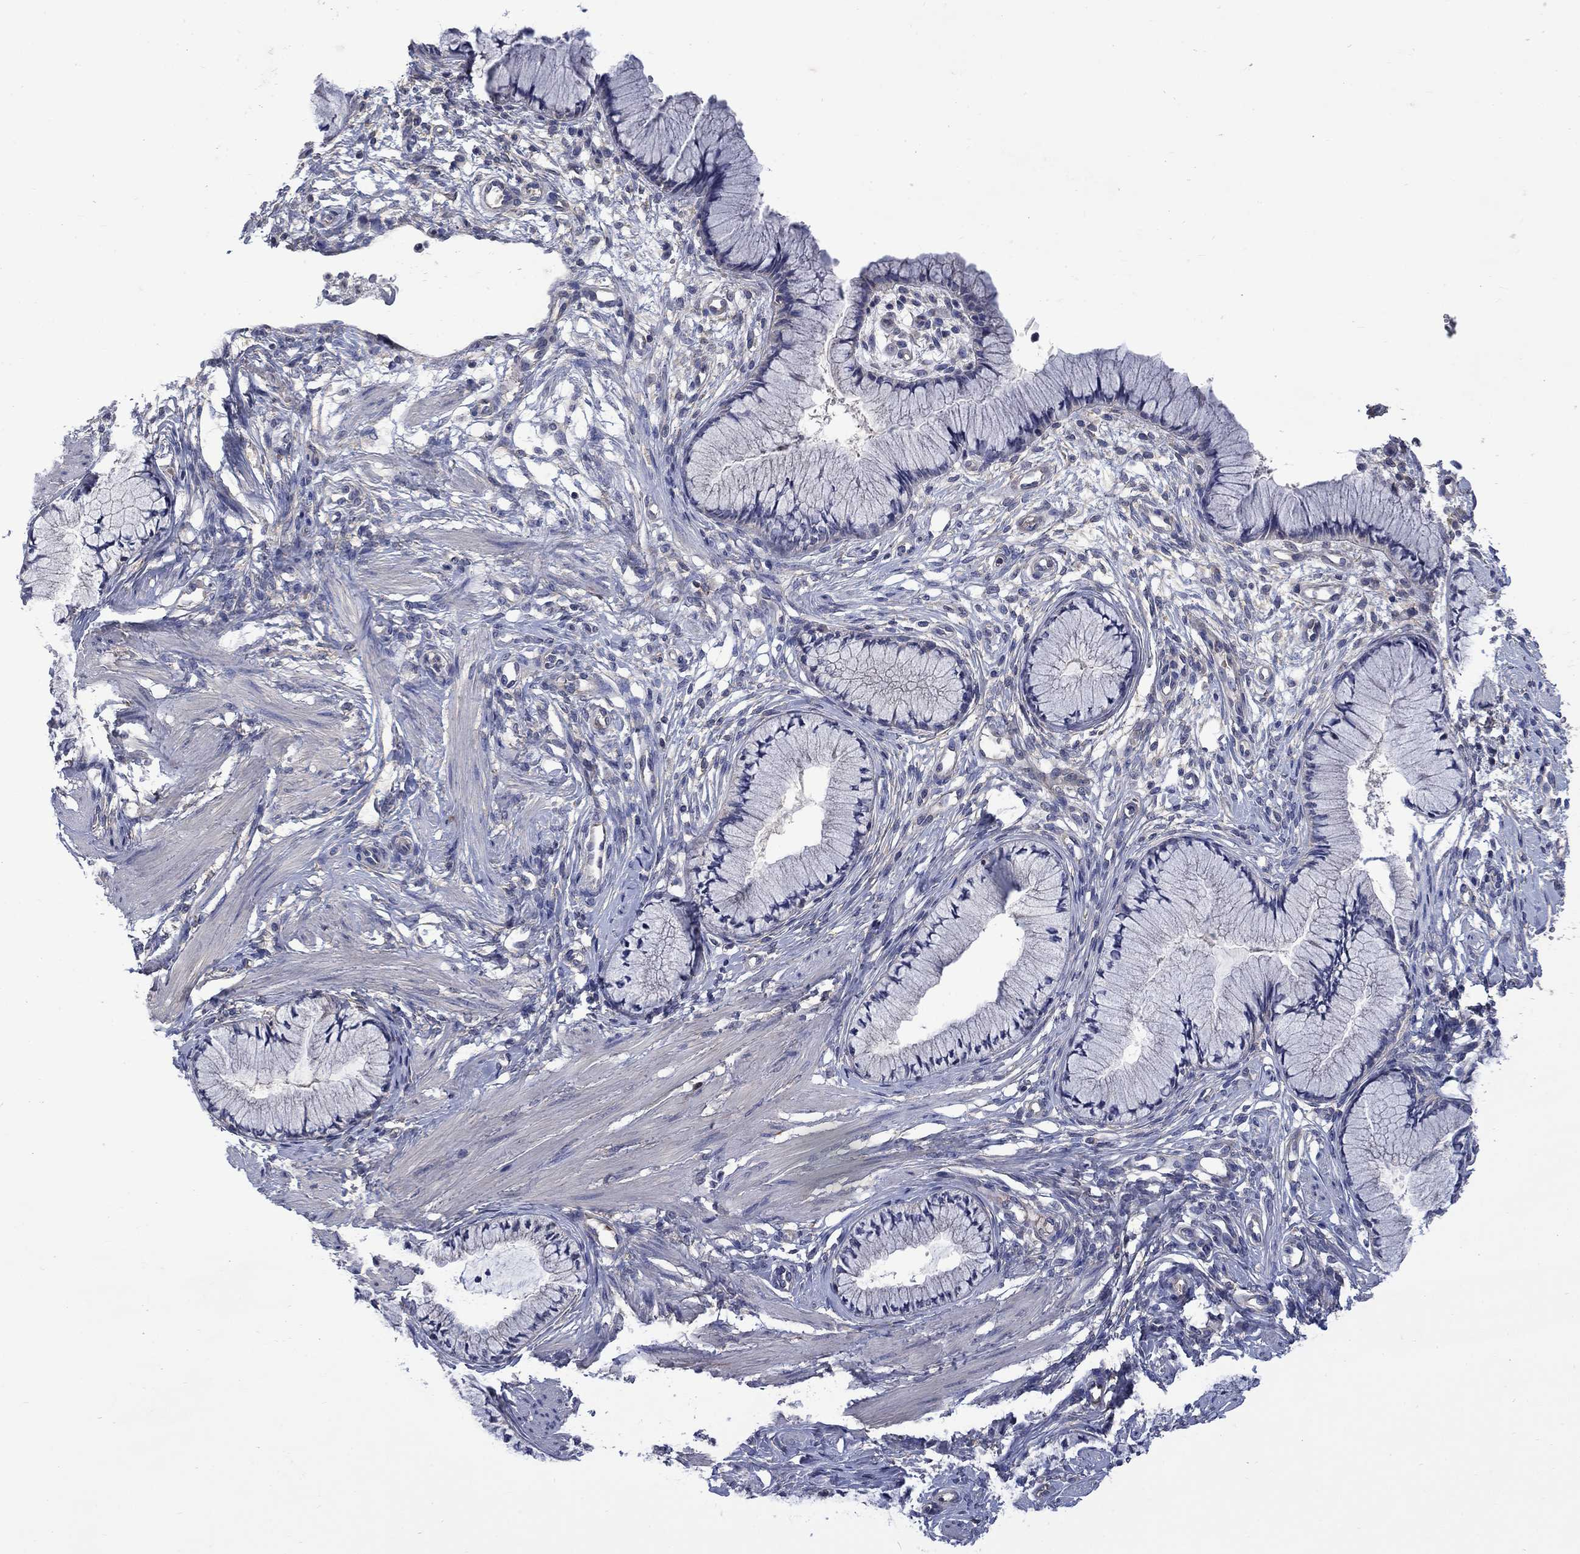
{"staining": {"intensity": "negative", "quantity": "none", "location": "none"}, "tissue": "cervix", "cell_type": "Glandular cells", "image_type": "normal", "snomed": [{"axis": "morphology", "description": "Normal tissue, NOS"}, {"axis": "topography", "description": "Cervix"}], "caption": "IHC of normal human cervix displays no positivity in glandular cells.", "gene": "HSPA12A", "patient": {"sex": "female", "age": 37}}